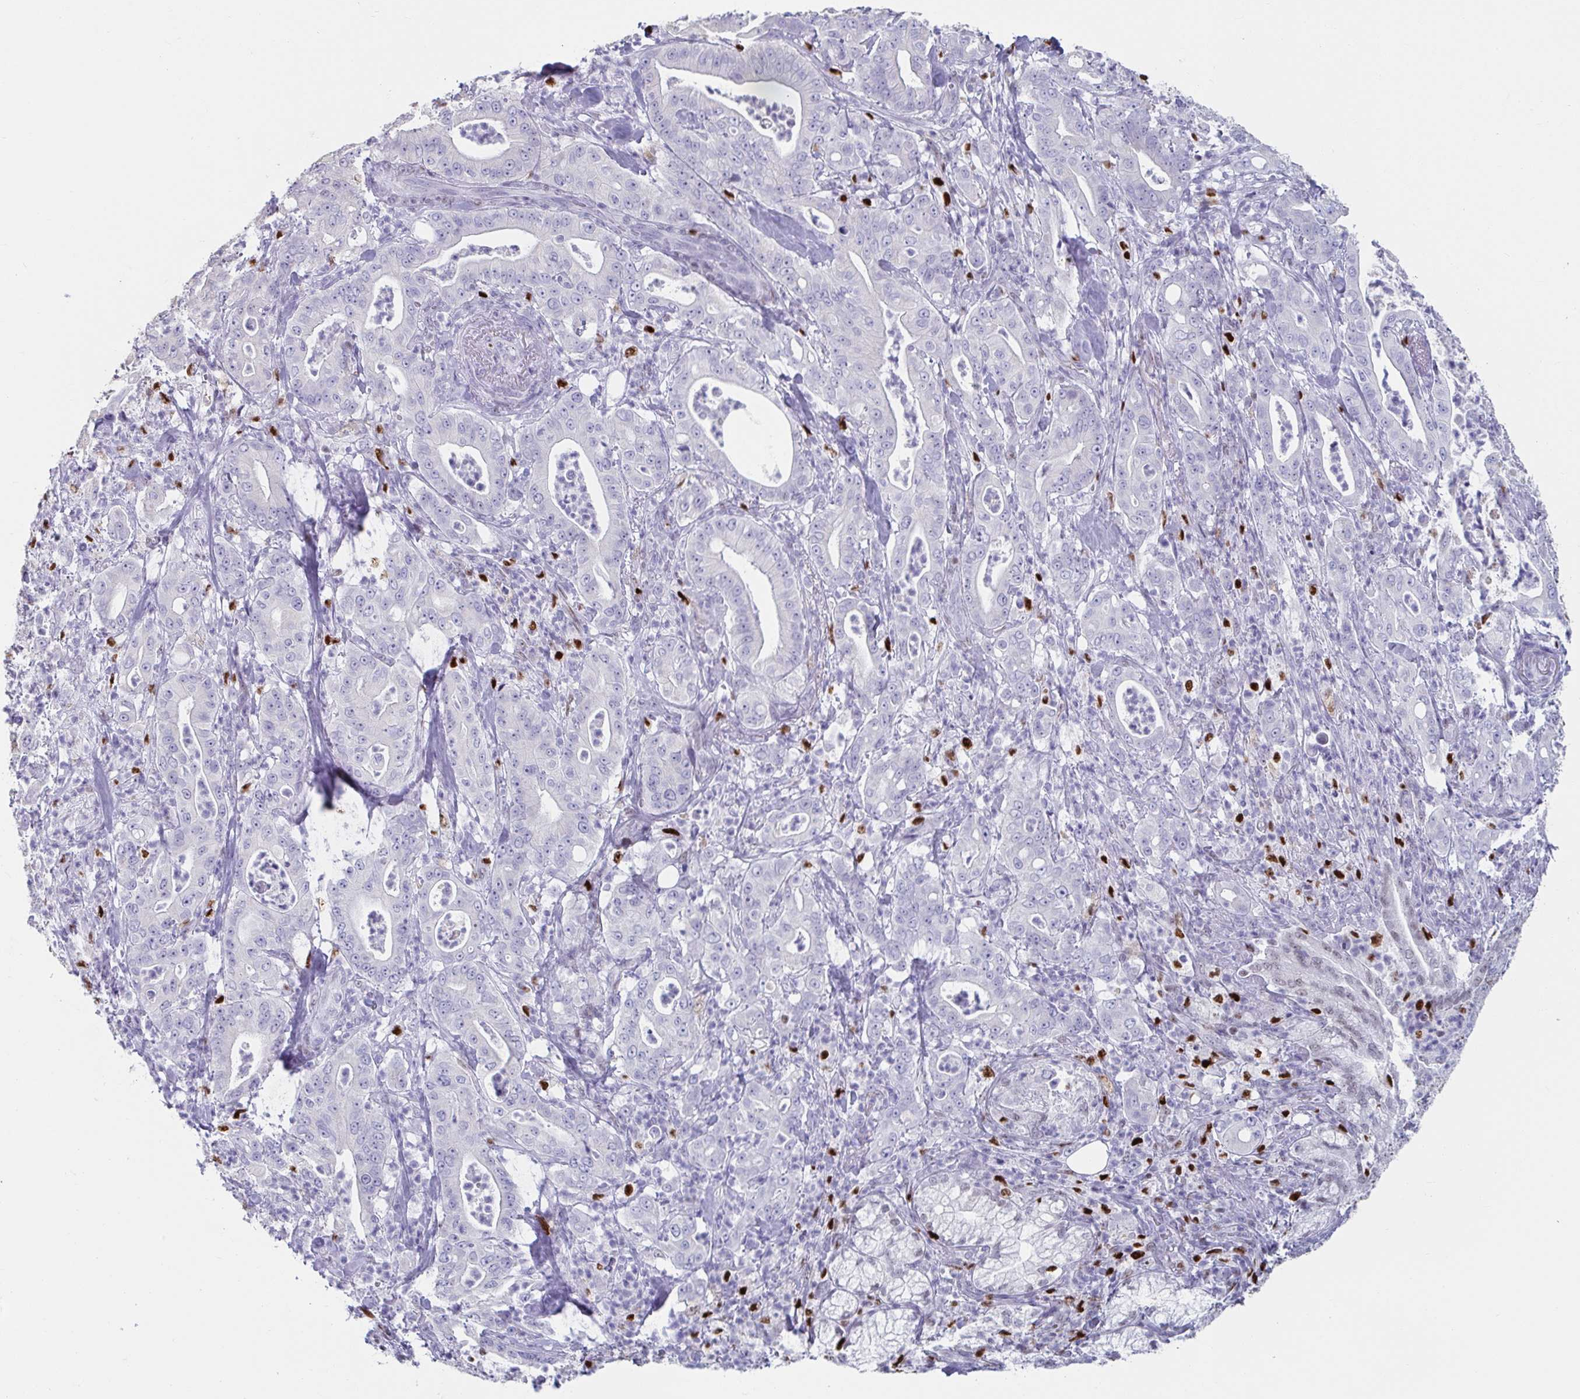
{"staining": {"intensity": "negative", "quantity": "none", "location": "none"}, "tissue": "pancreatic cancer", "cell_type": "Tumor cells", "image_type": "cancer", "snomed": [{"axis": "morphology", "description": "Adenocarcinoma, NOS"}, {"axis": "topography", "description": "Pancreas"}], "caption": "This is an immunohistochemistry micrograph of adenocarcinoma (pancreatic). There is no positivity in tumor cells.", "gene": "ZNF586", "patient": {"sex": "male", "age": 71}}